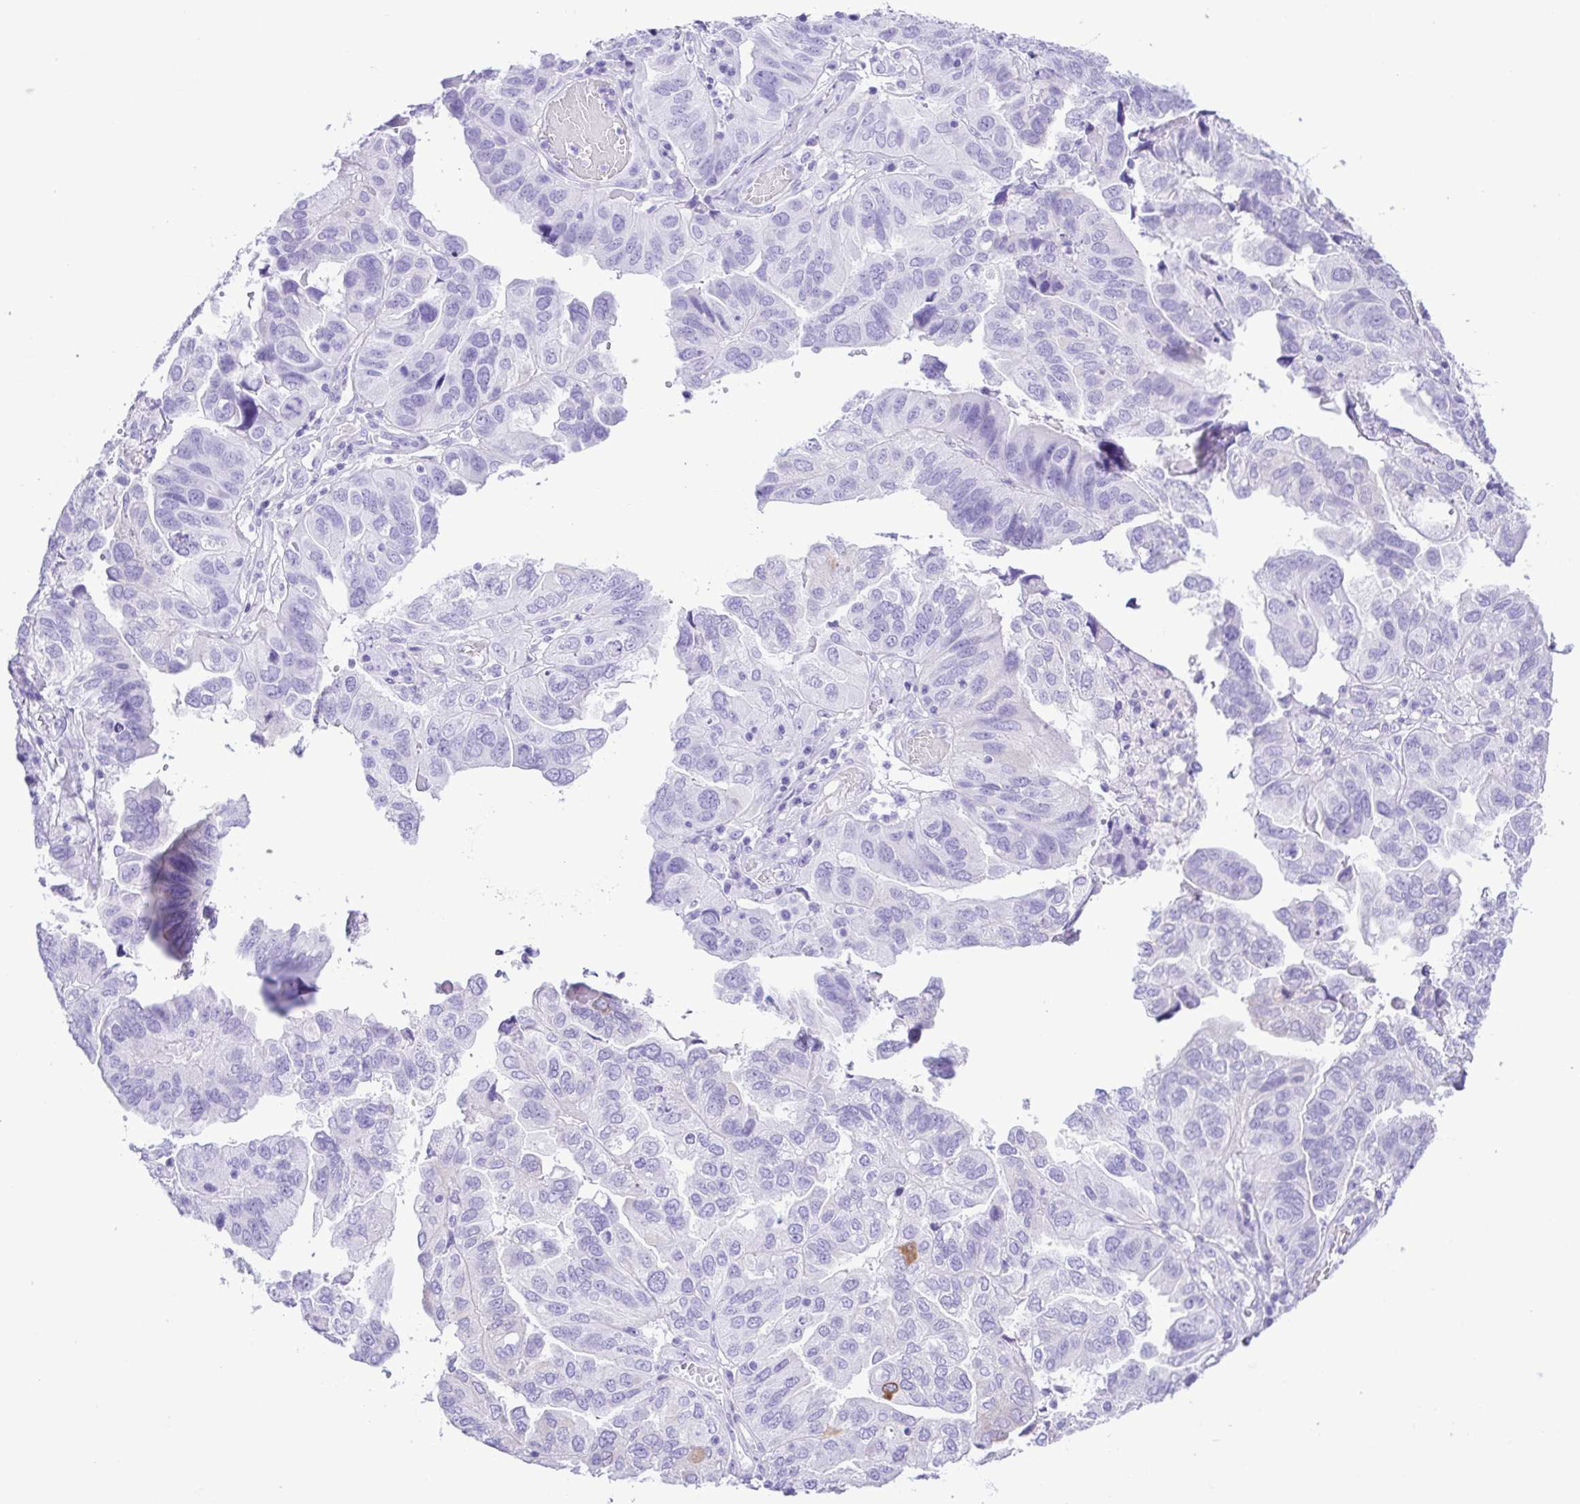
{"staining": {"intensity": "negative", "quantity": "none", "location": "none"}, "tissue": "ovarian cancer", "cell_type": "Tumor cells", "image_type": "cancer", "snomed": [{"axis": "morphology", "description": "Cystadenocarcinoma, serous, NOS"}, {"axis": "topography", "description": "Ovary"}], "caption": "This is an immunohistochemistry (IHC) image of ovarian cancer (serous cystadenocarcinoma). There is no positivity in tumor cells.", "gene": "ERP27", "patient": {"sex": "female", "age": 79}}